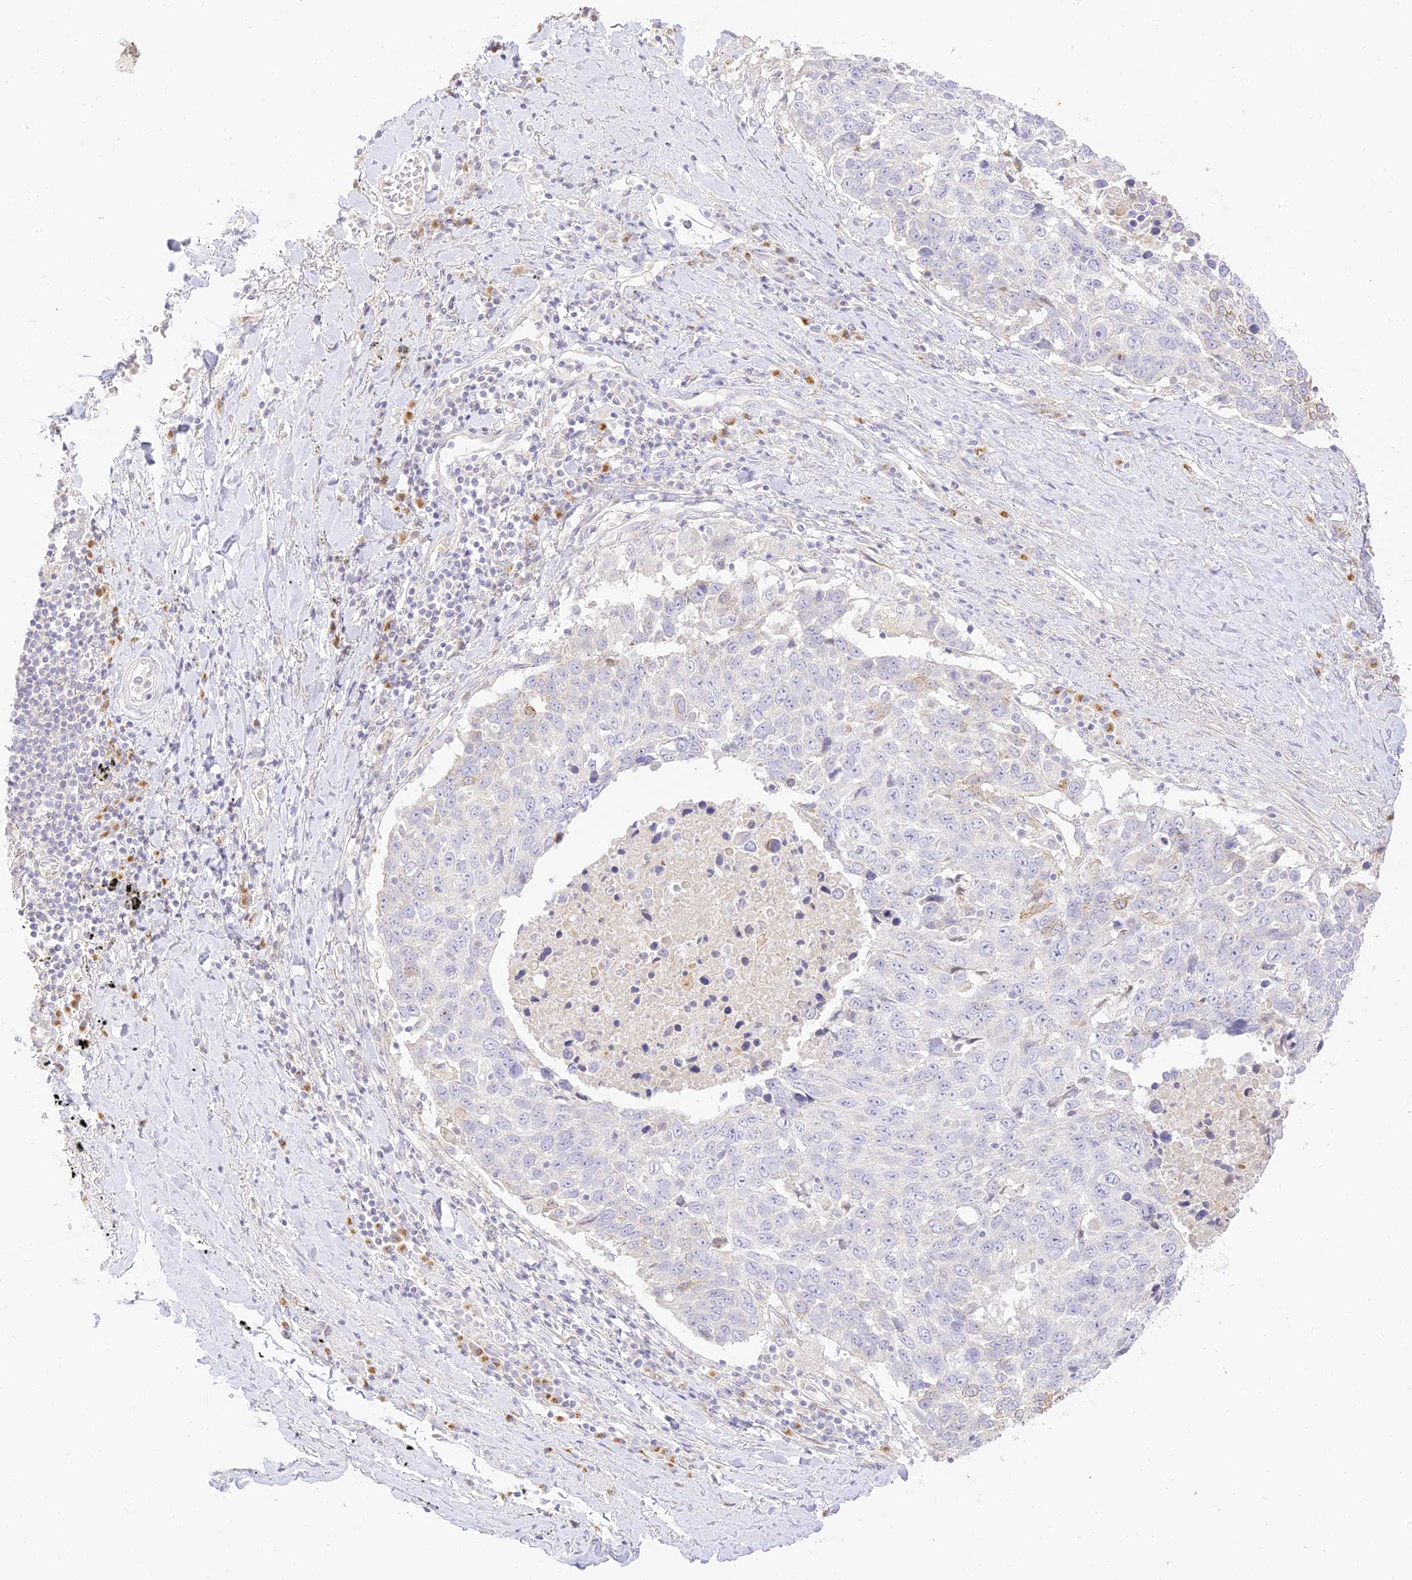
{"staining": {"intensity": "moderate", "quantity": "<25%", "location": "cytoplasmic/membranous"}, "tissue": "lung cancer", "cell_type": "Tumor cells", "image_type": "cancer", "snomed": [{"axis": "morphology", "description": "Squamous cell carcinoma, NOS"}, {"axis": "topography", "description": "Lung"}], "caption": "Immunohistochemistry staining of squamous cell carcinoma (lung), which displays low levels of moderate cytoplasmic/membranous staining in approximately <25% of tumor cells indicating moderate cytoplasmic/membranous protein expression. The staining was performed using DAB (brown) for protein detection and nuclei were counterstained in hematoxylin (blue).", "gene": "SEC13", "patient": {"sex": "male", "age": 66}}